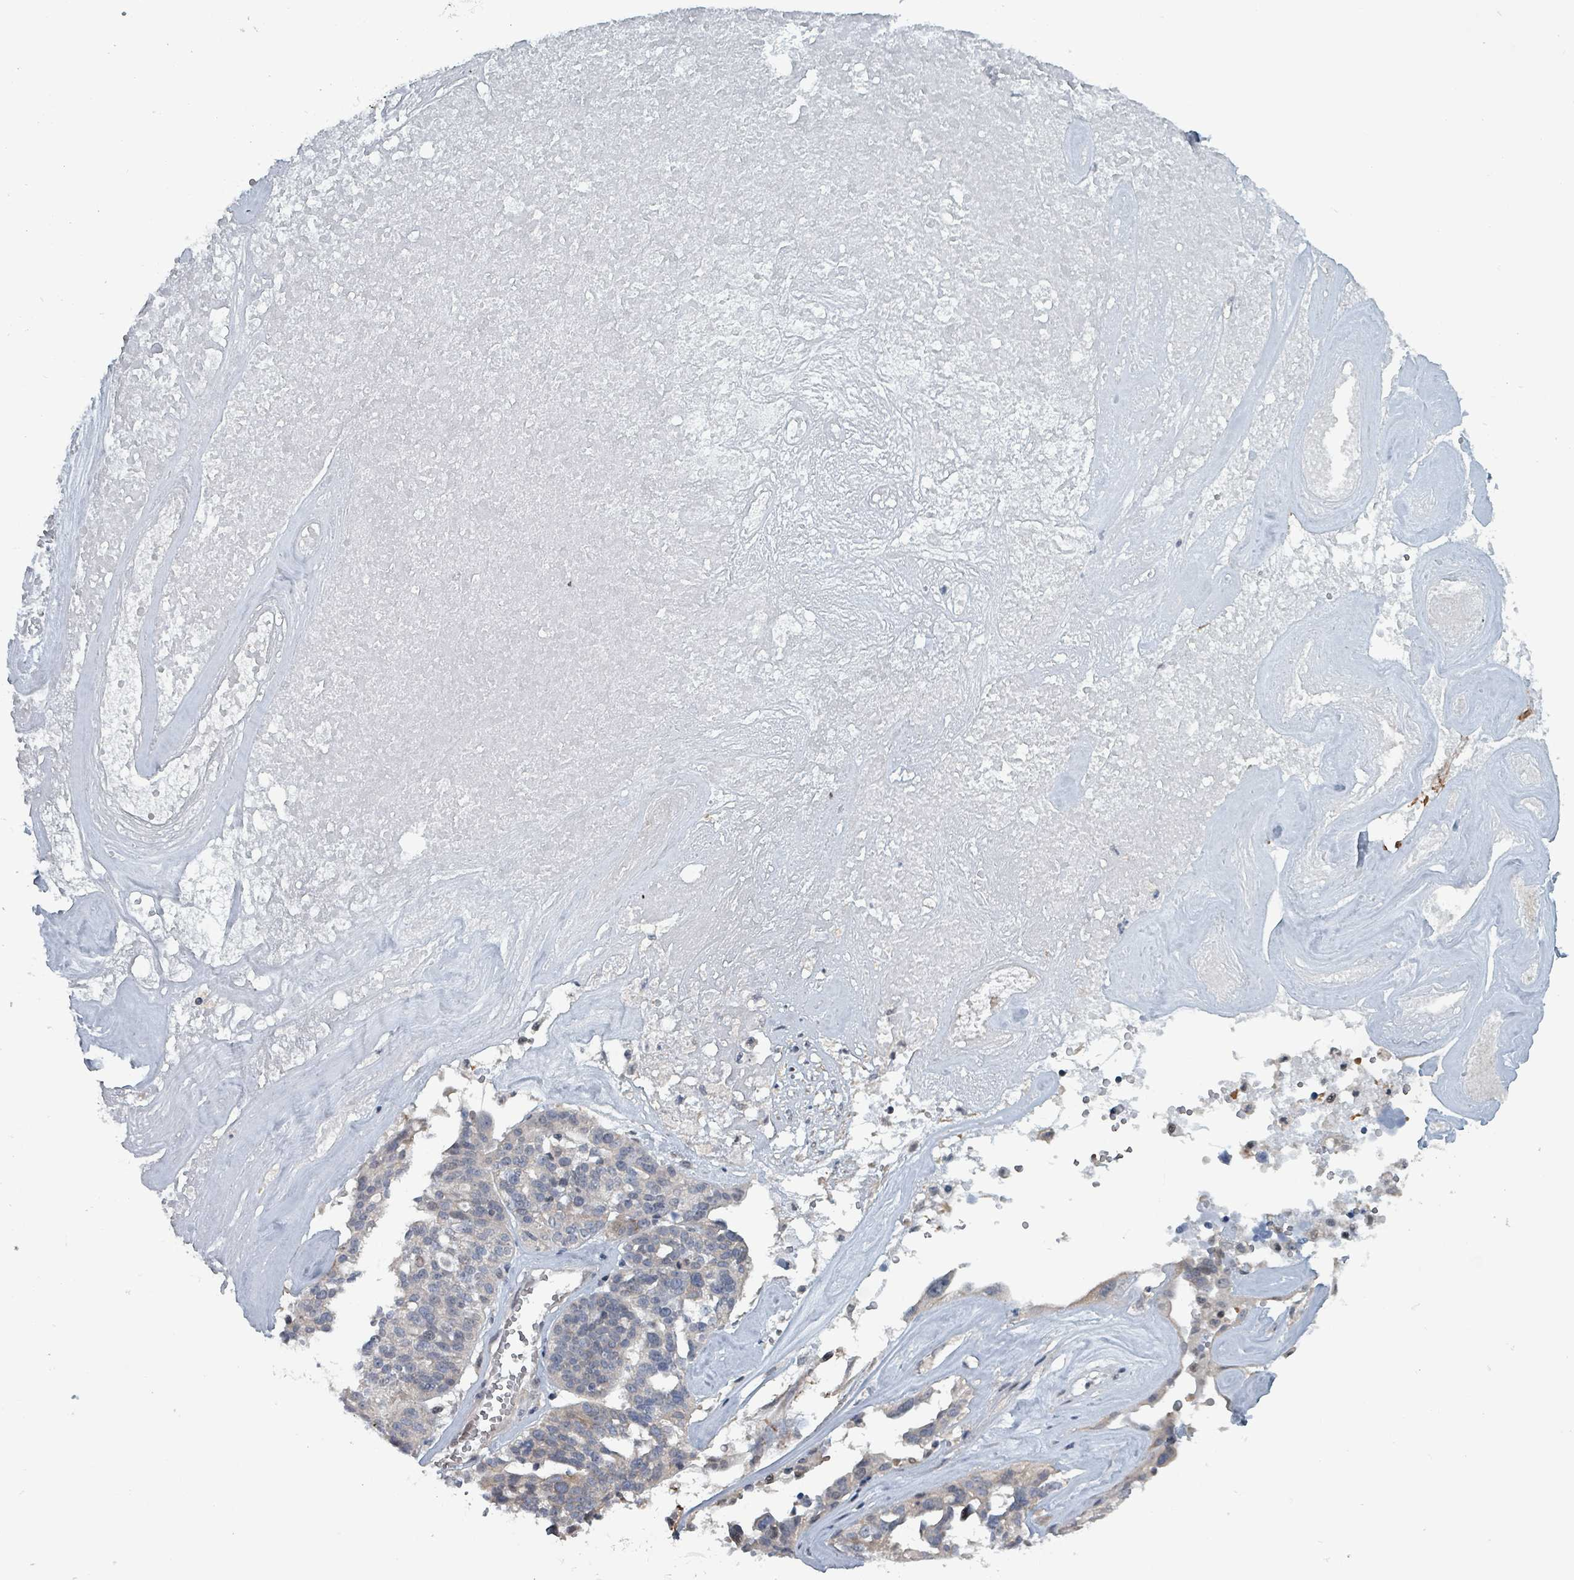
{"staining": {"intensity": "weak", "quantity": "<25%", "location": "cytoplasmic/membranous"}, "tissue": "ovarian cancer", "cell_type": "Tumor cells", "image_type": "cancer", "snomed": [{"axis": "morphology", "description": "Cystadenocarcinoma, serous, NOS"}, {"axis": "topography", "description": "Ovary"}], "caption": "This is an immunohistochemistry photomicrograph of serous cystadenocarcinoma (ovarian). There is no positivity in tumor cells.", "gene": "BIVM", "patient": {"sex": "female", "age": 59}}